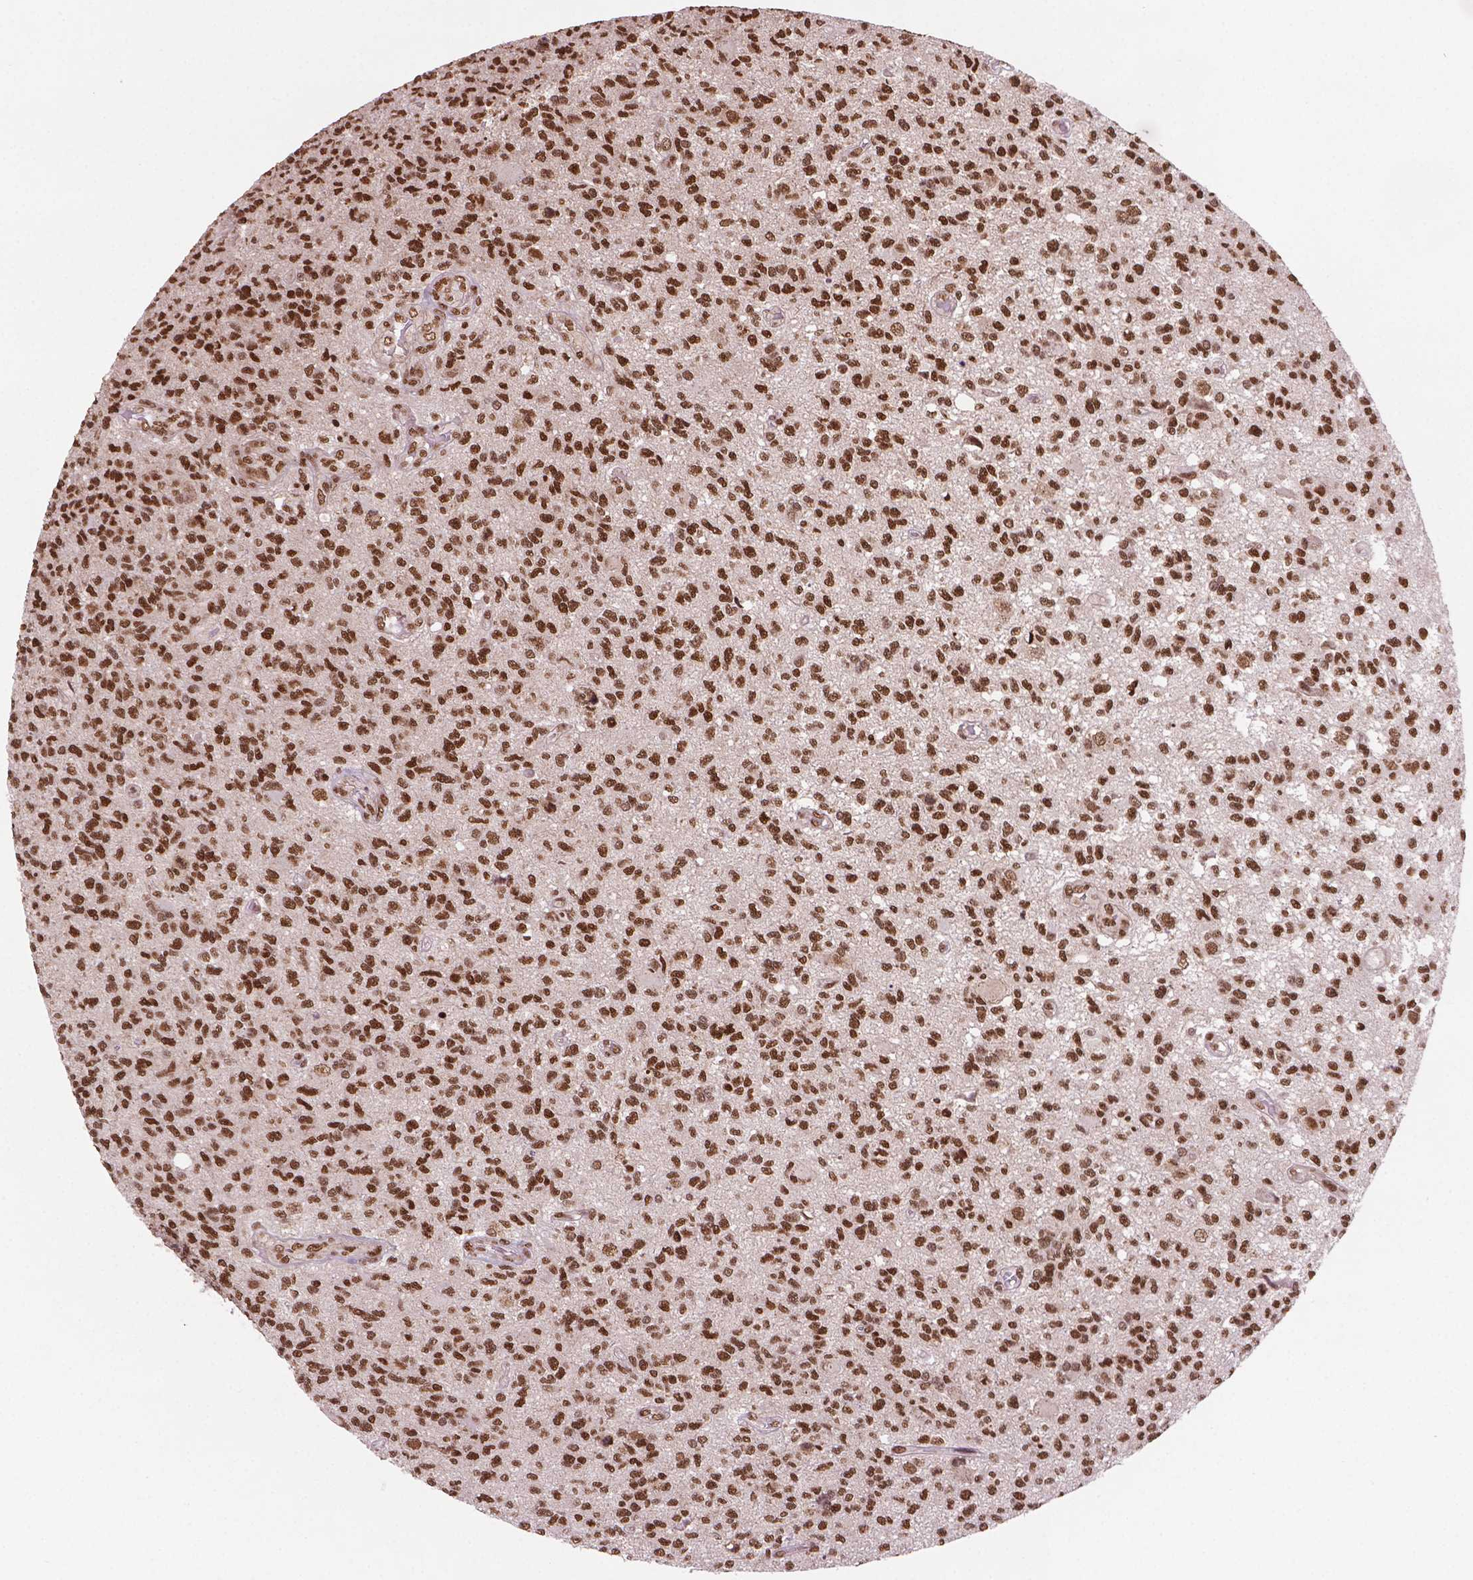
{"staining": {"intensity": "strong", "quantity": ">75%", "location": "nuclear"}, "tissue": "glioma", "cell_type": "Tumor cells", "image_type": "cancer", "snomed": [{"axis": "morphology", "description": "Glioma, malignant, High grade"}, {"axis": "topography", "description": "Brain"}], "caption": "Protein staining demonstrates strong nuclear expression in approximately >75% of tumor cells in glioma. (DAB (3,3'-diaminobenzidine) IHC with brightfield microscopy, high magnification).", "gene": "SIRT6", "patient": {"sex": "male", "age": 56}}